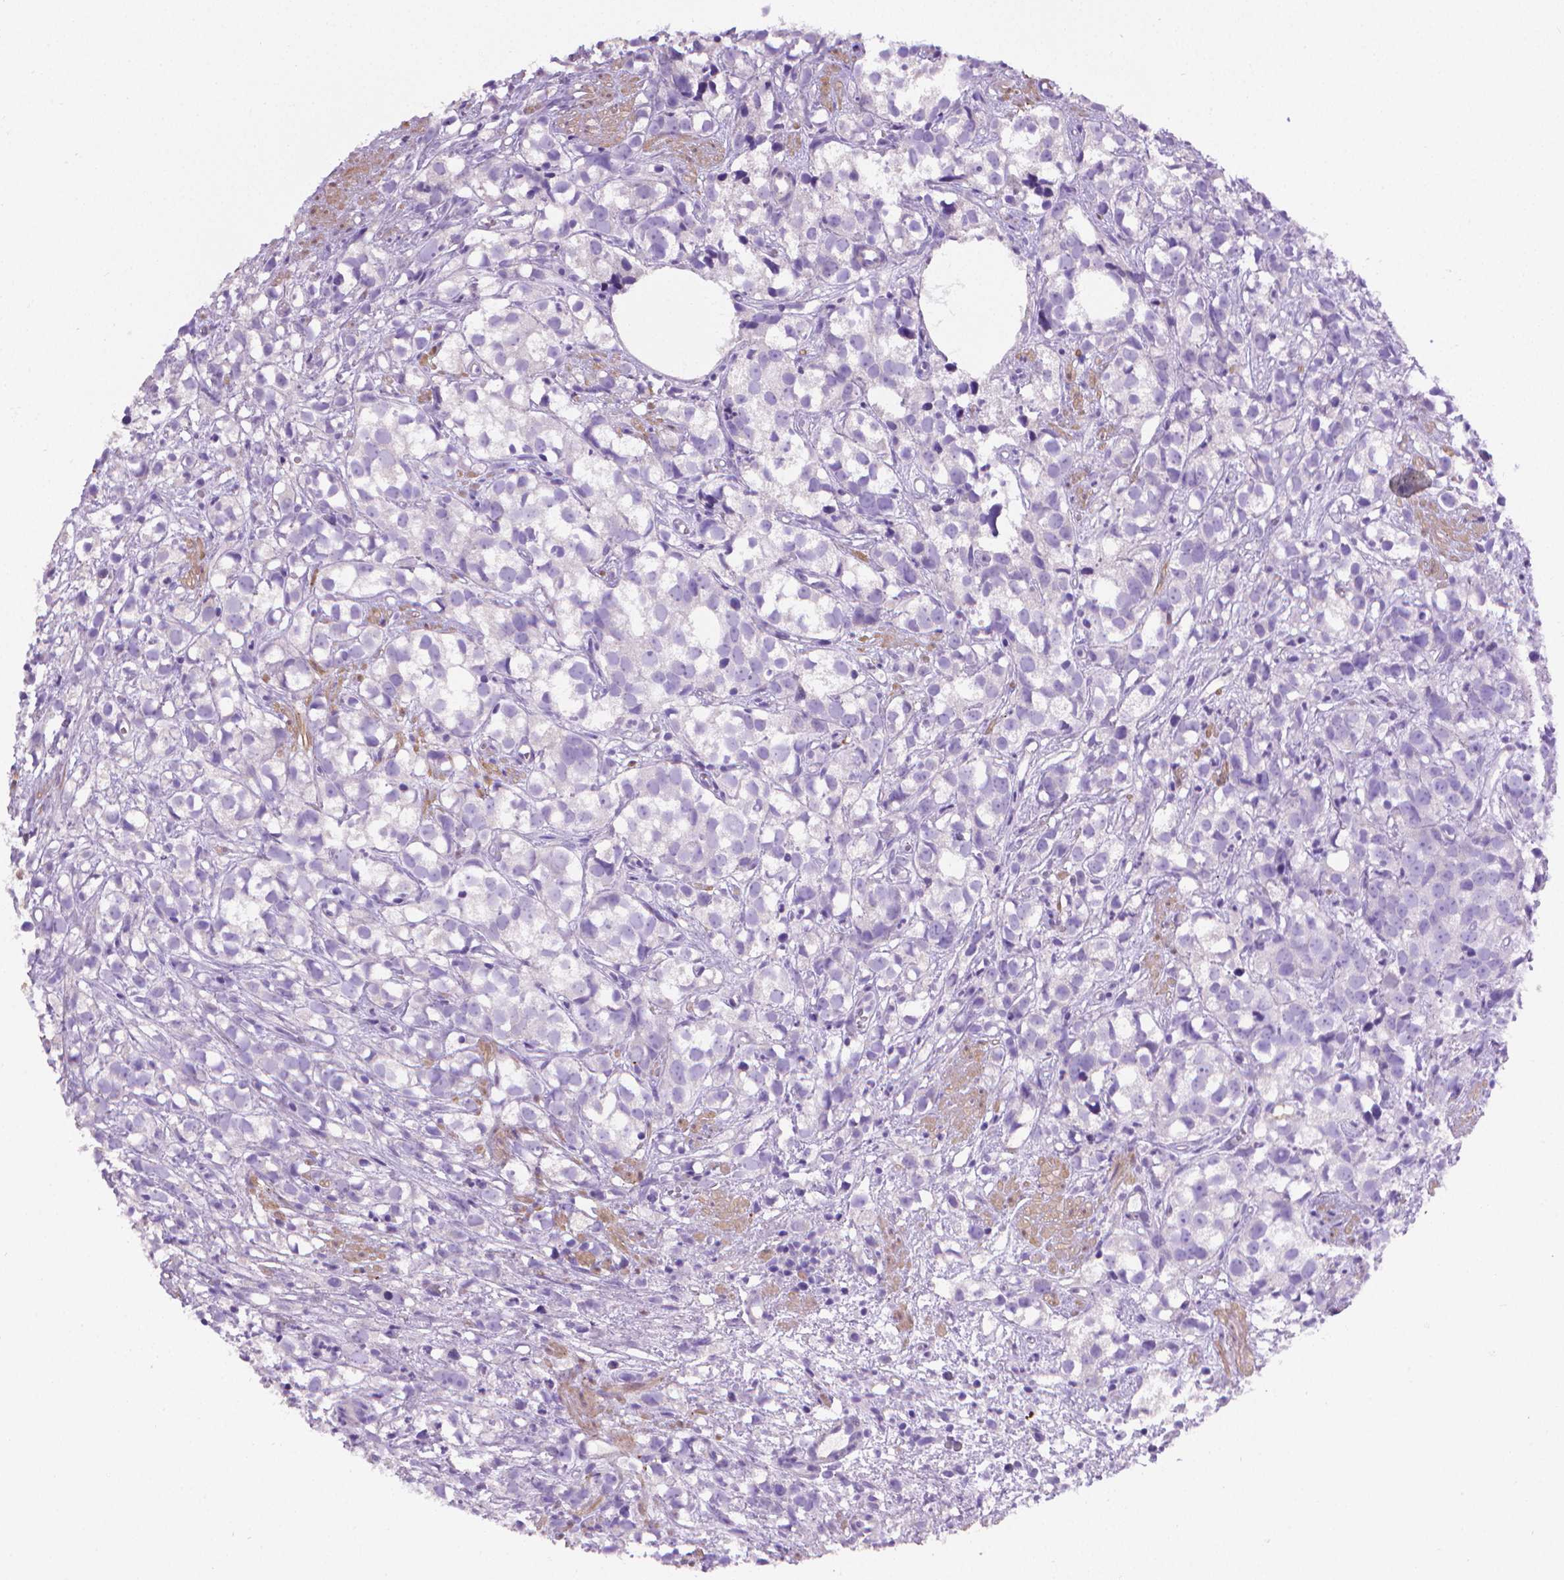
{"staining": {"intensity": "negative", "quantity": "none", "location": "none"}, "tissue": "prostate cancer", "cell_type": "Tumor cells", "image_type": "cancer", "snomed": [{"axis": "morphology", "description": "Adenocarcinoma, High grade"}, {"axis": "topography", "description": "Prostate"}], "caption": "A photomicrograph of prostate adenocarcinoma (high-grade) stained for a protein shows no brown staining in tumor cells. (Immunohistochemistry (ihc), brightfield microscopy, high magnification).", "gene": "PNMA2", "patient": {"sex": "male", "age": 68}}